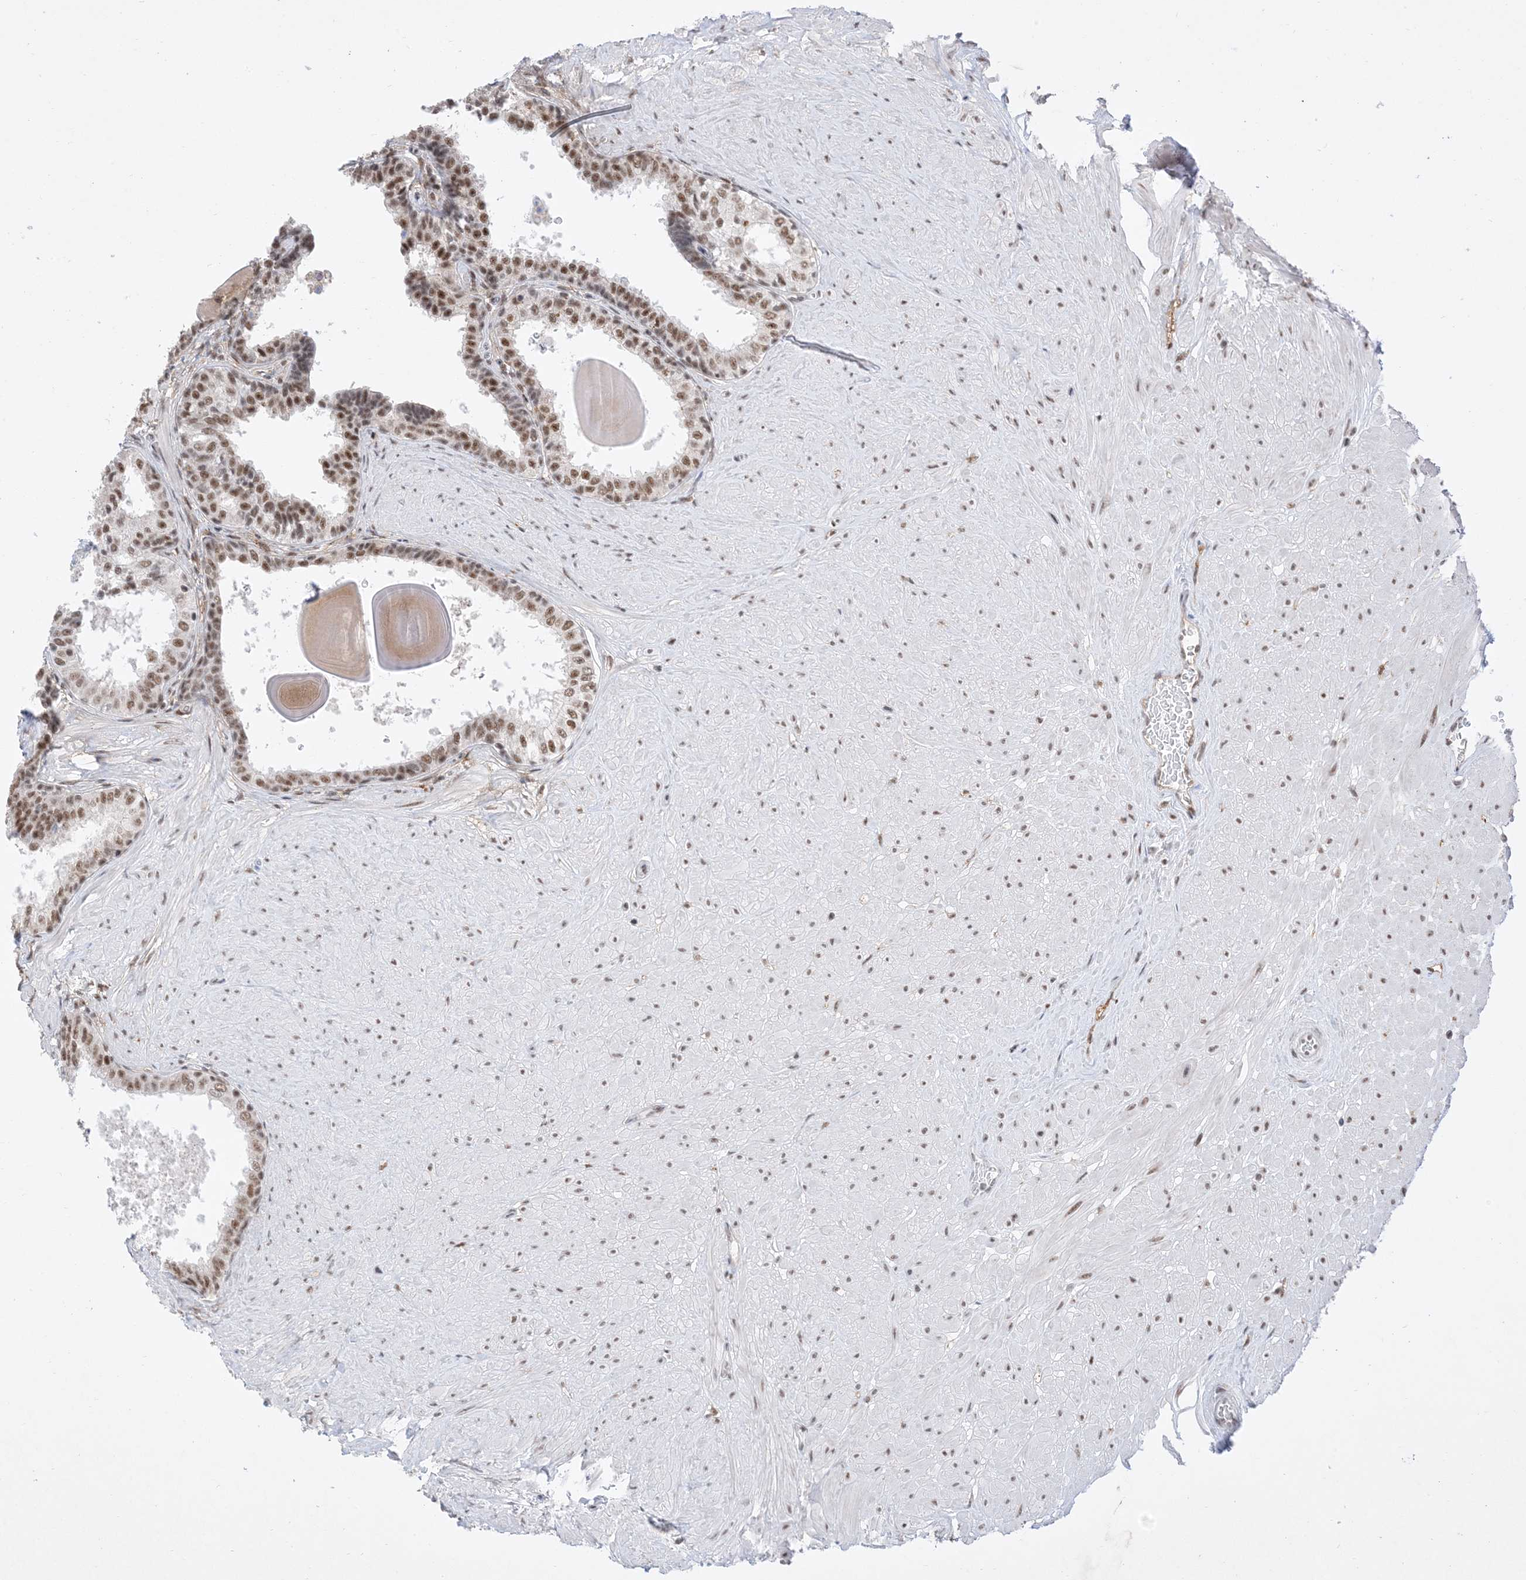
{"staining": {"intensity": "moderate", "quantity": "25%-75%", "location": "nuclear"}, "tissue": "prostate", "cell_type": "Glandular cells", "image_type": "normal", "snomed": [{"axis": "morphology", "description": "Normal tissue, NOS"}, {"axis": "topography", "description": "Prostate"}], "caption": "Protein analysis of benign prostate shows moderate nuclear staining in about 25%-75% of glandular cells. (IHC, brightfield microscopy, high magnification).", "gene": "SF3A3", "patient": {"sex": "male", "age": 48}}